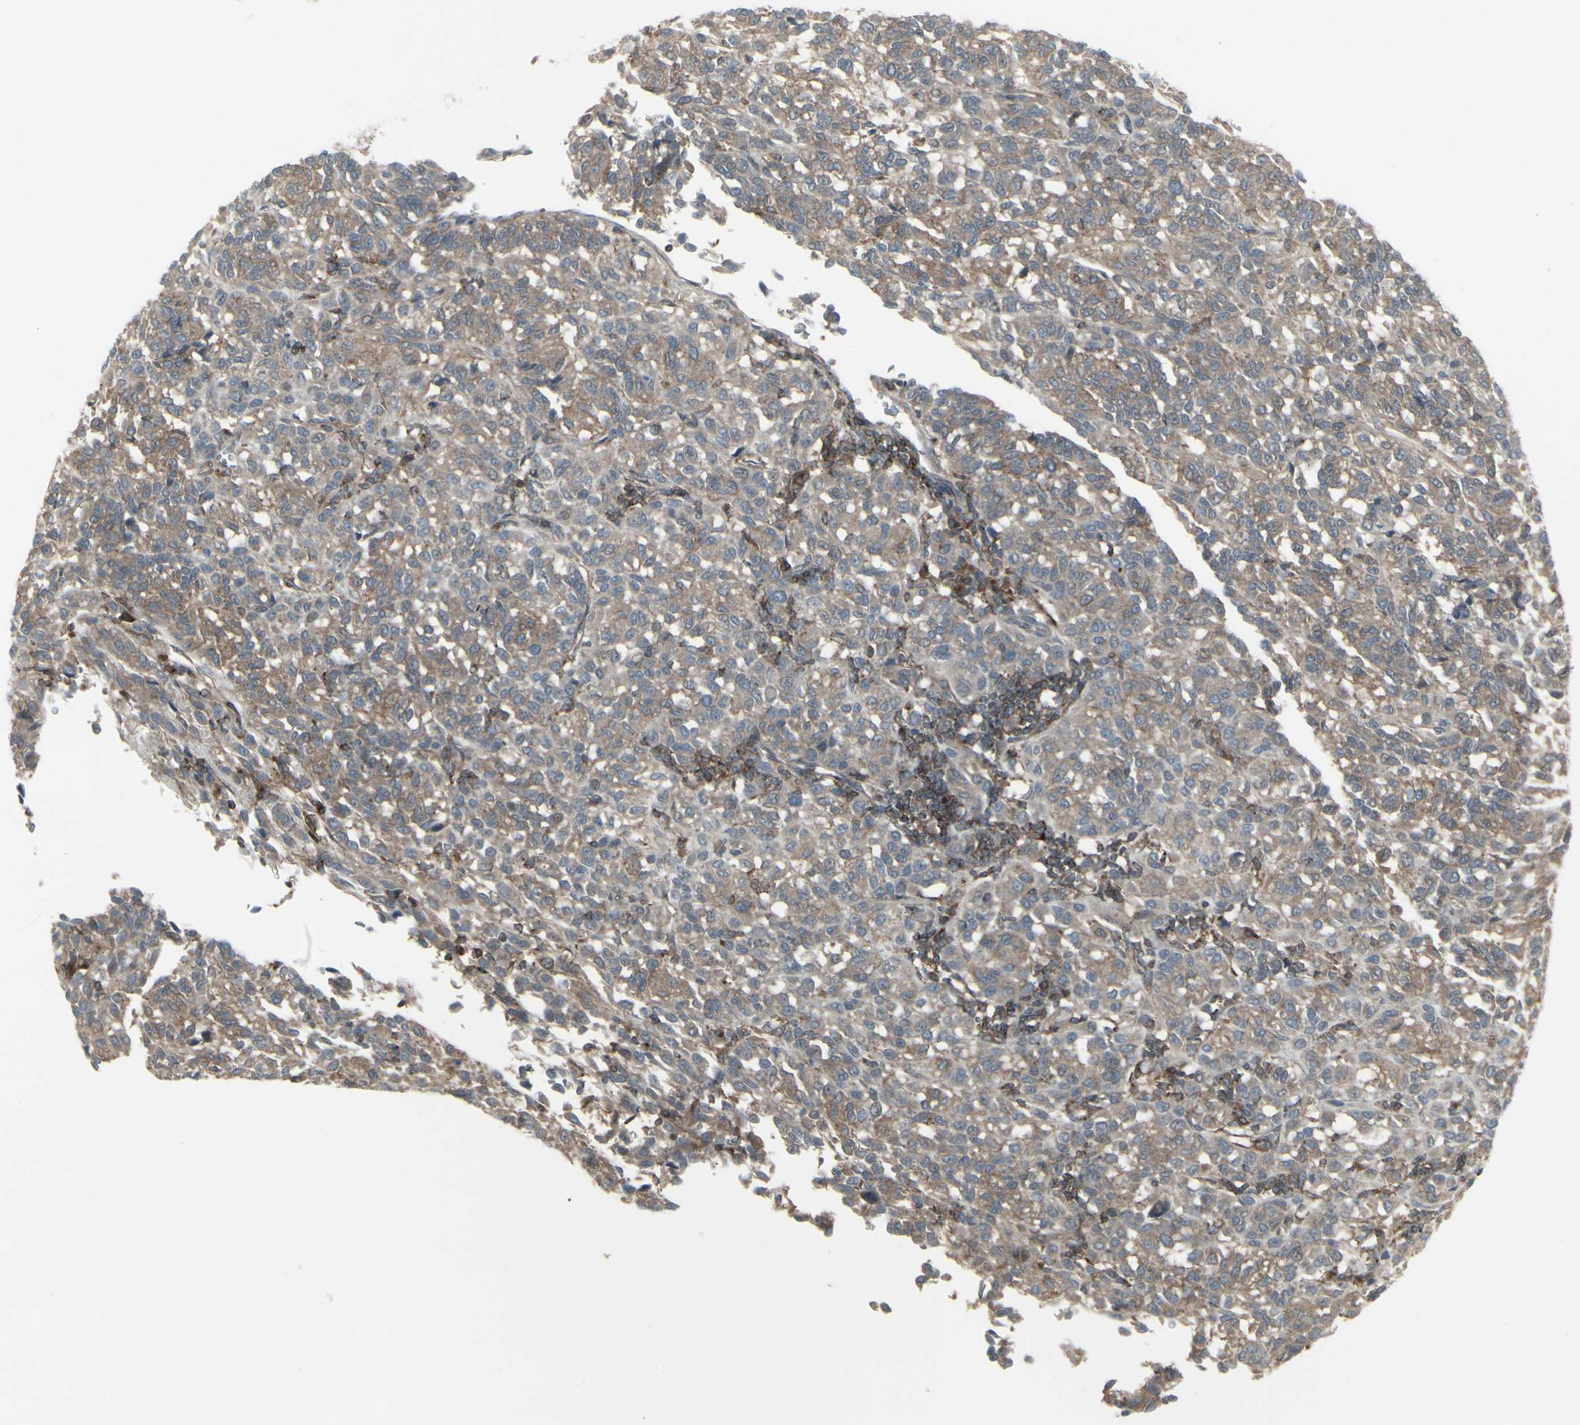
{"staining": {"intensity": "moderate", "quantity": ">75%", "location": "cytoplasmic/membranous"}, "tissue": "melanoma", "cell_type": "Tumor cells", "image_type": "cancer", "snomed": [{"axis": "morphology", "description": "Malignant melanoma, Metastatic site"}, {"axis": "topography", "description": "Lung"}], "caption": "Malignant melanoma (metastatic site) stained with a protein marker exhibits moderate staining in tumor cells.", "gene": "EPS15", "patient": {"sex": "male", "age": 64}}